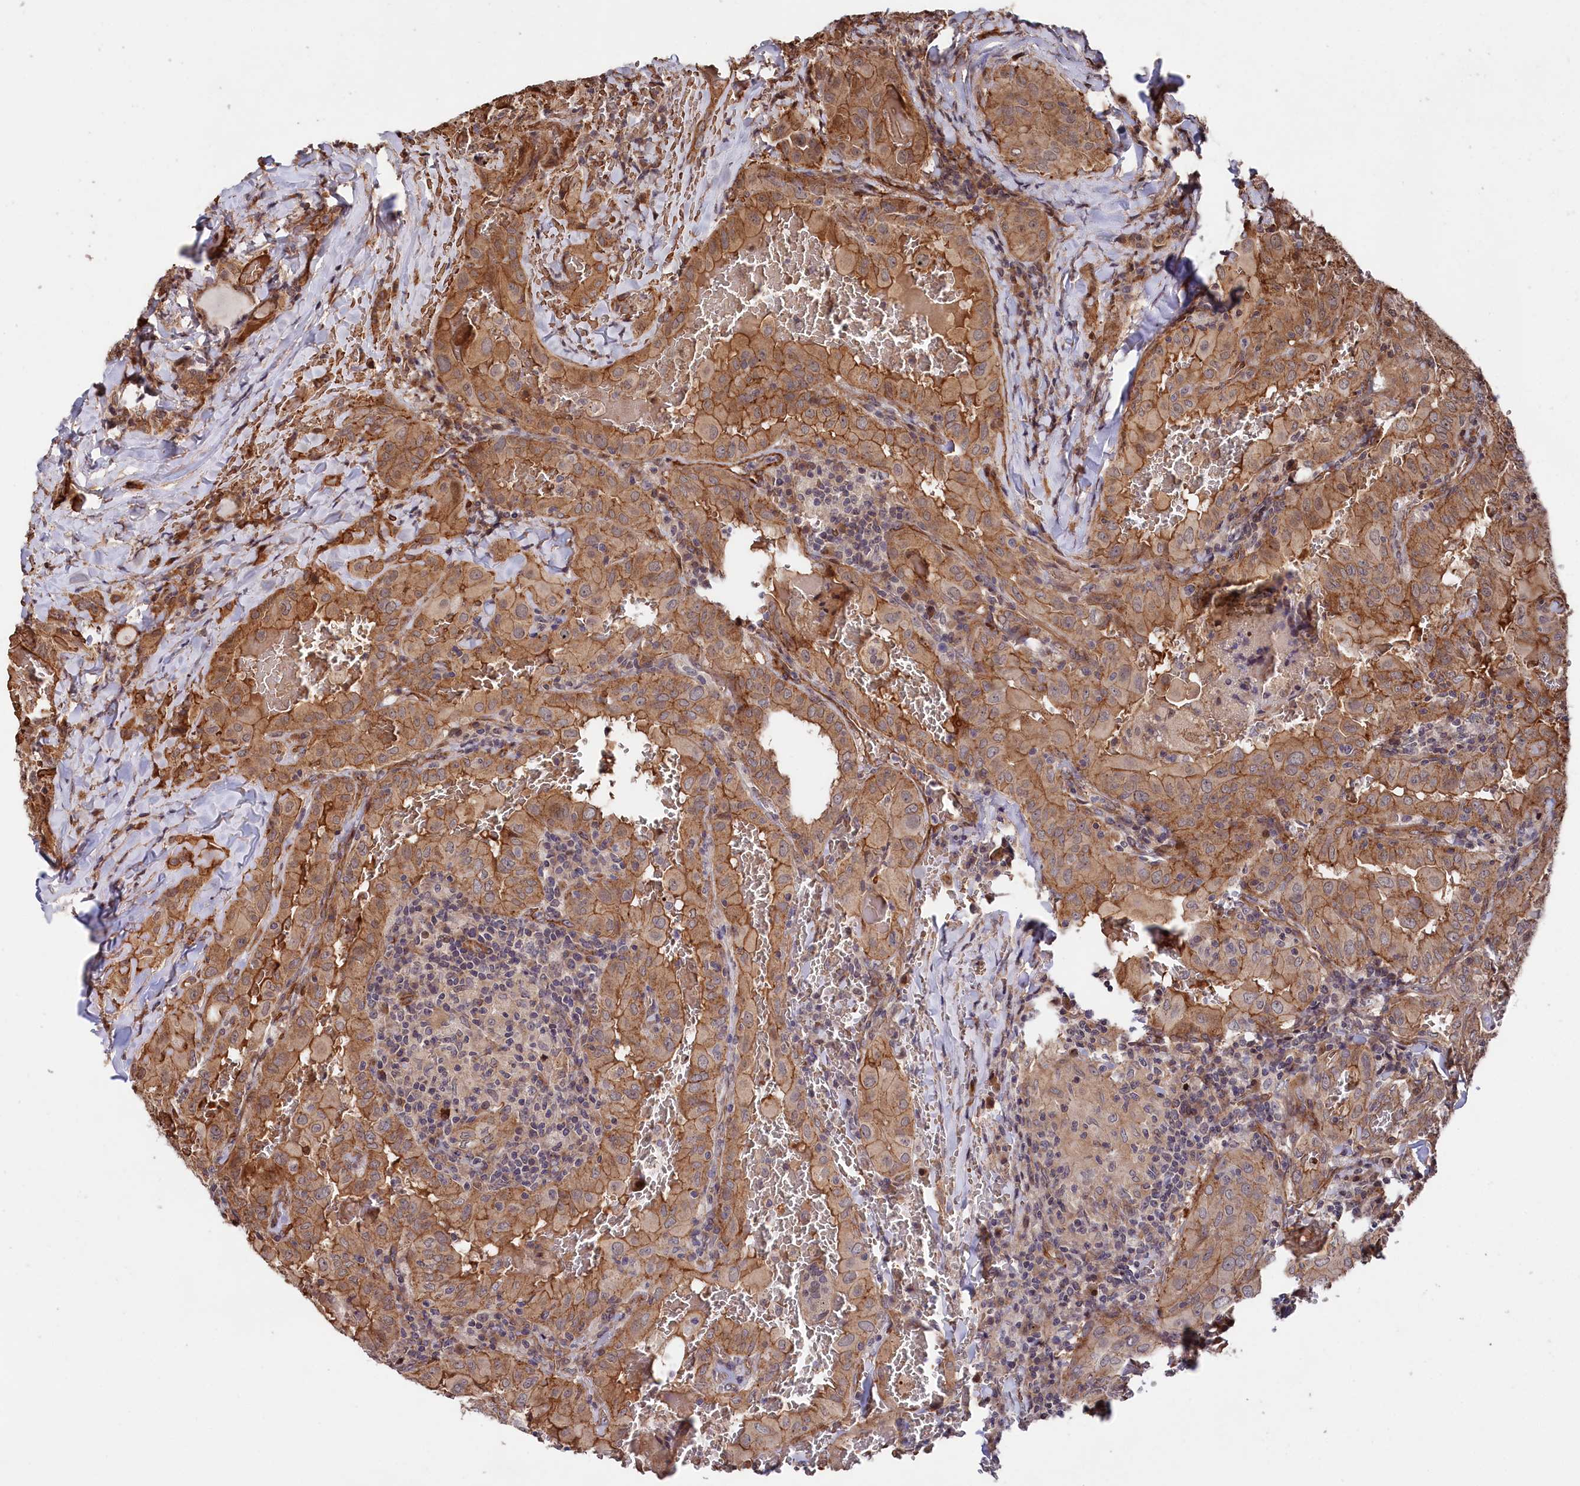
{"staining": {"intensity": "moderate", "quantity": ">75%", "location": "cytoplasmic/membranous"}, "tissue": "thyroid cancer", "cell_type": "Tumor cells", "image_type": "cancer", "snomed": [{"axis": "morphology", "description": "Papillary adenocarcinoma, NOS"}, {"axis": "topography", "description": "Thyroid gland"}], "caption": "Brown immunohistochemical staining in thyroid cancer (papillary adenocarcinoma) shows moderate cytoplasmic/membranous staining in about >75% of tumor cells.", "gene": "TNKS1BP1", "patient": {"sex": "female", "age": 72}}